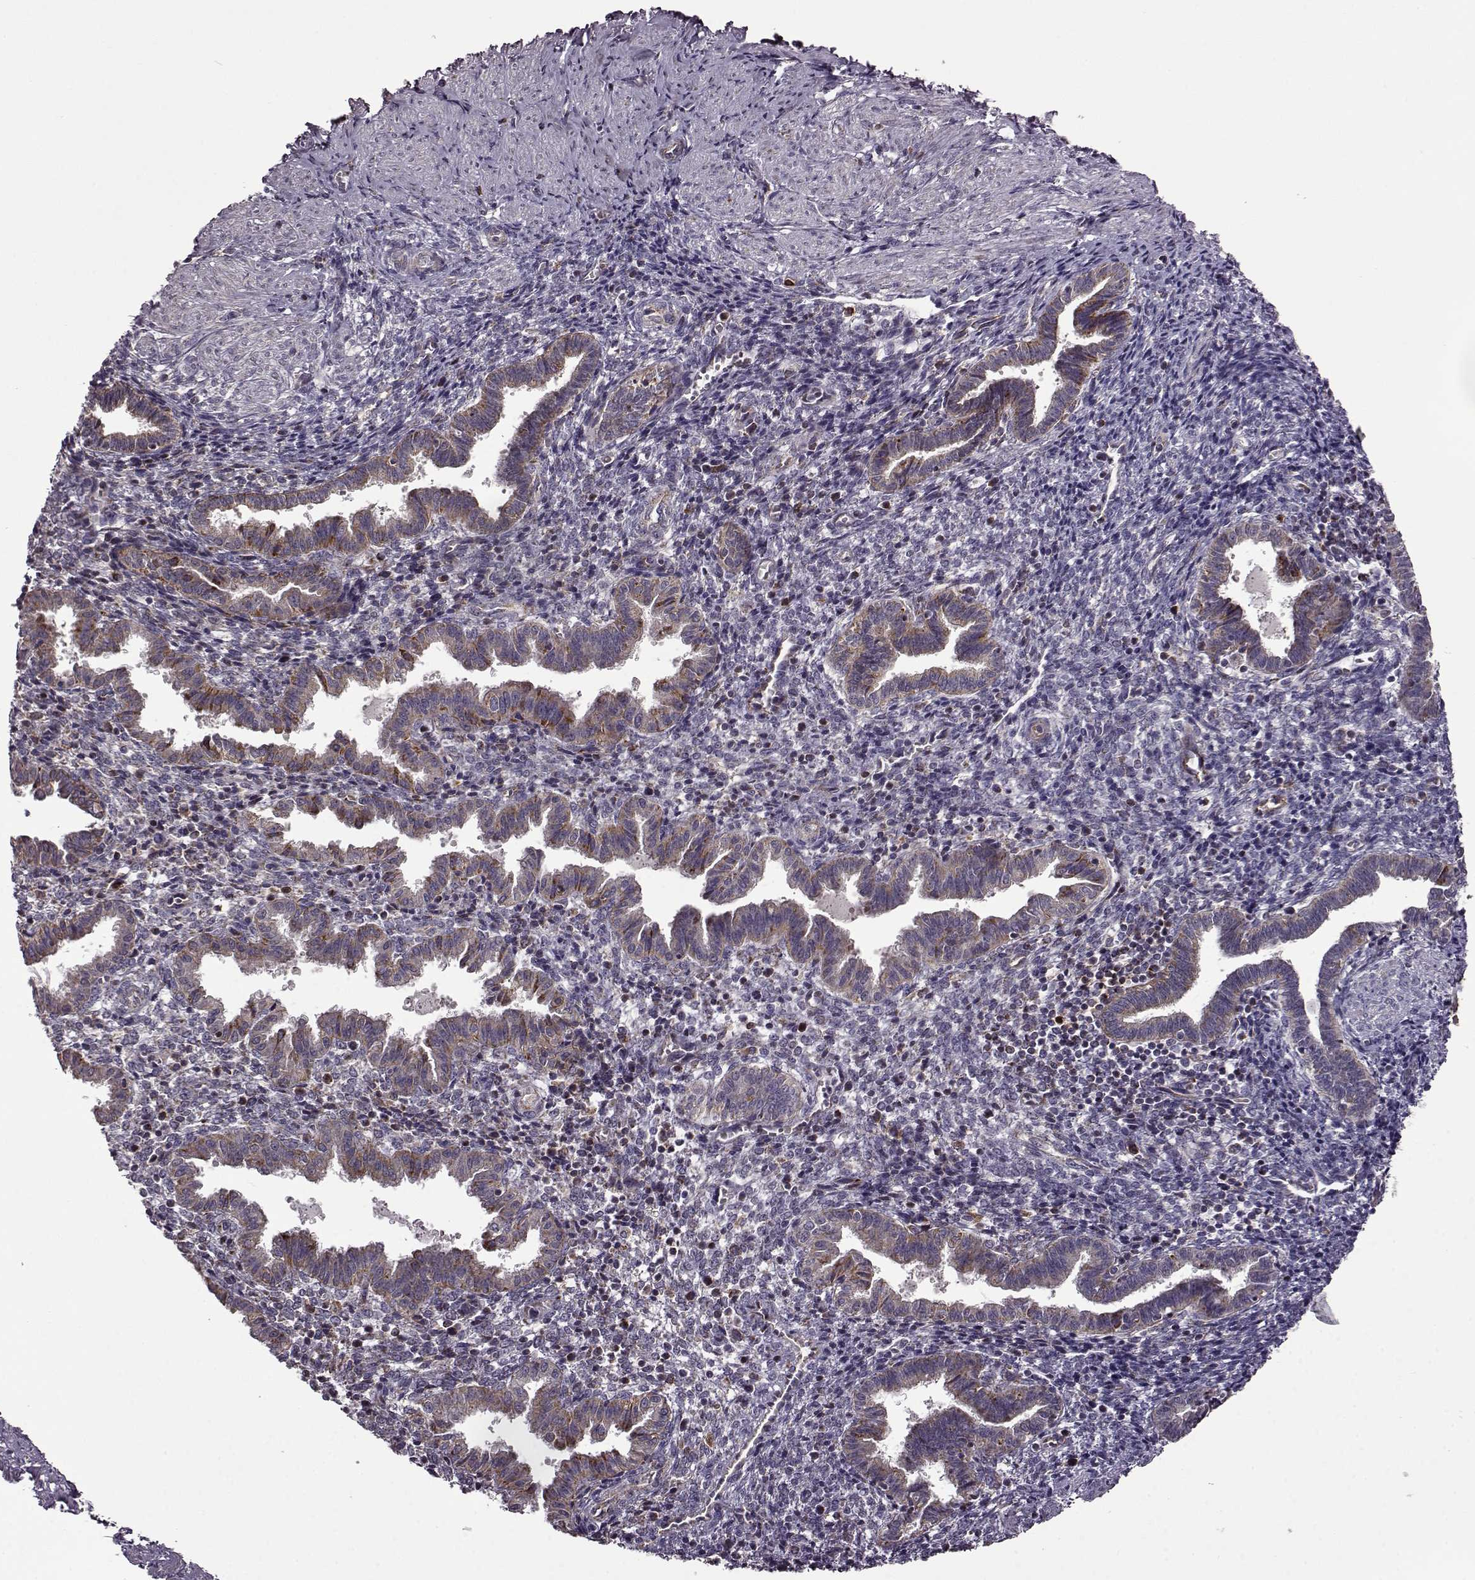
{"staining": {"intensity": "negative", "quantity": "none", "location": "none"}, "tissue": "endometrium", "cell_type": "Cells in endometrial stroma", "image_type": "normal", "snomed": [{"axis": "morphology", "description": "Normal tissue, NOS"}, {"axis": "topography", "description": "Endometrium"}], "caption": "IHC photomicrograph of unremarkable endometrium: human endometrium stained with DAB (3,3'-diaminobenzidine) exhibits no significant protein staining in cells in endometrial stroma. Brightfield microscopy of immunohistochemistry stained with DAB (3,3'-diaminobenzidine) (brown) and hematoxylin (blue), captured at high magnification.", "gene": "MTSS1", "patient": {"sex": "female", "age": 37}}